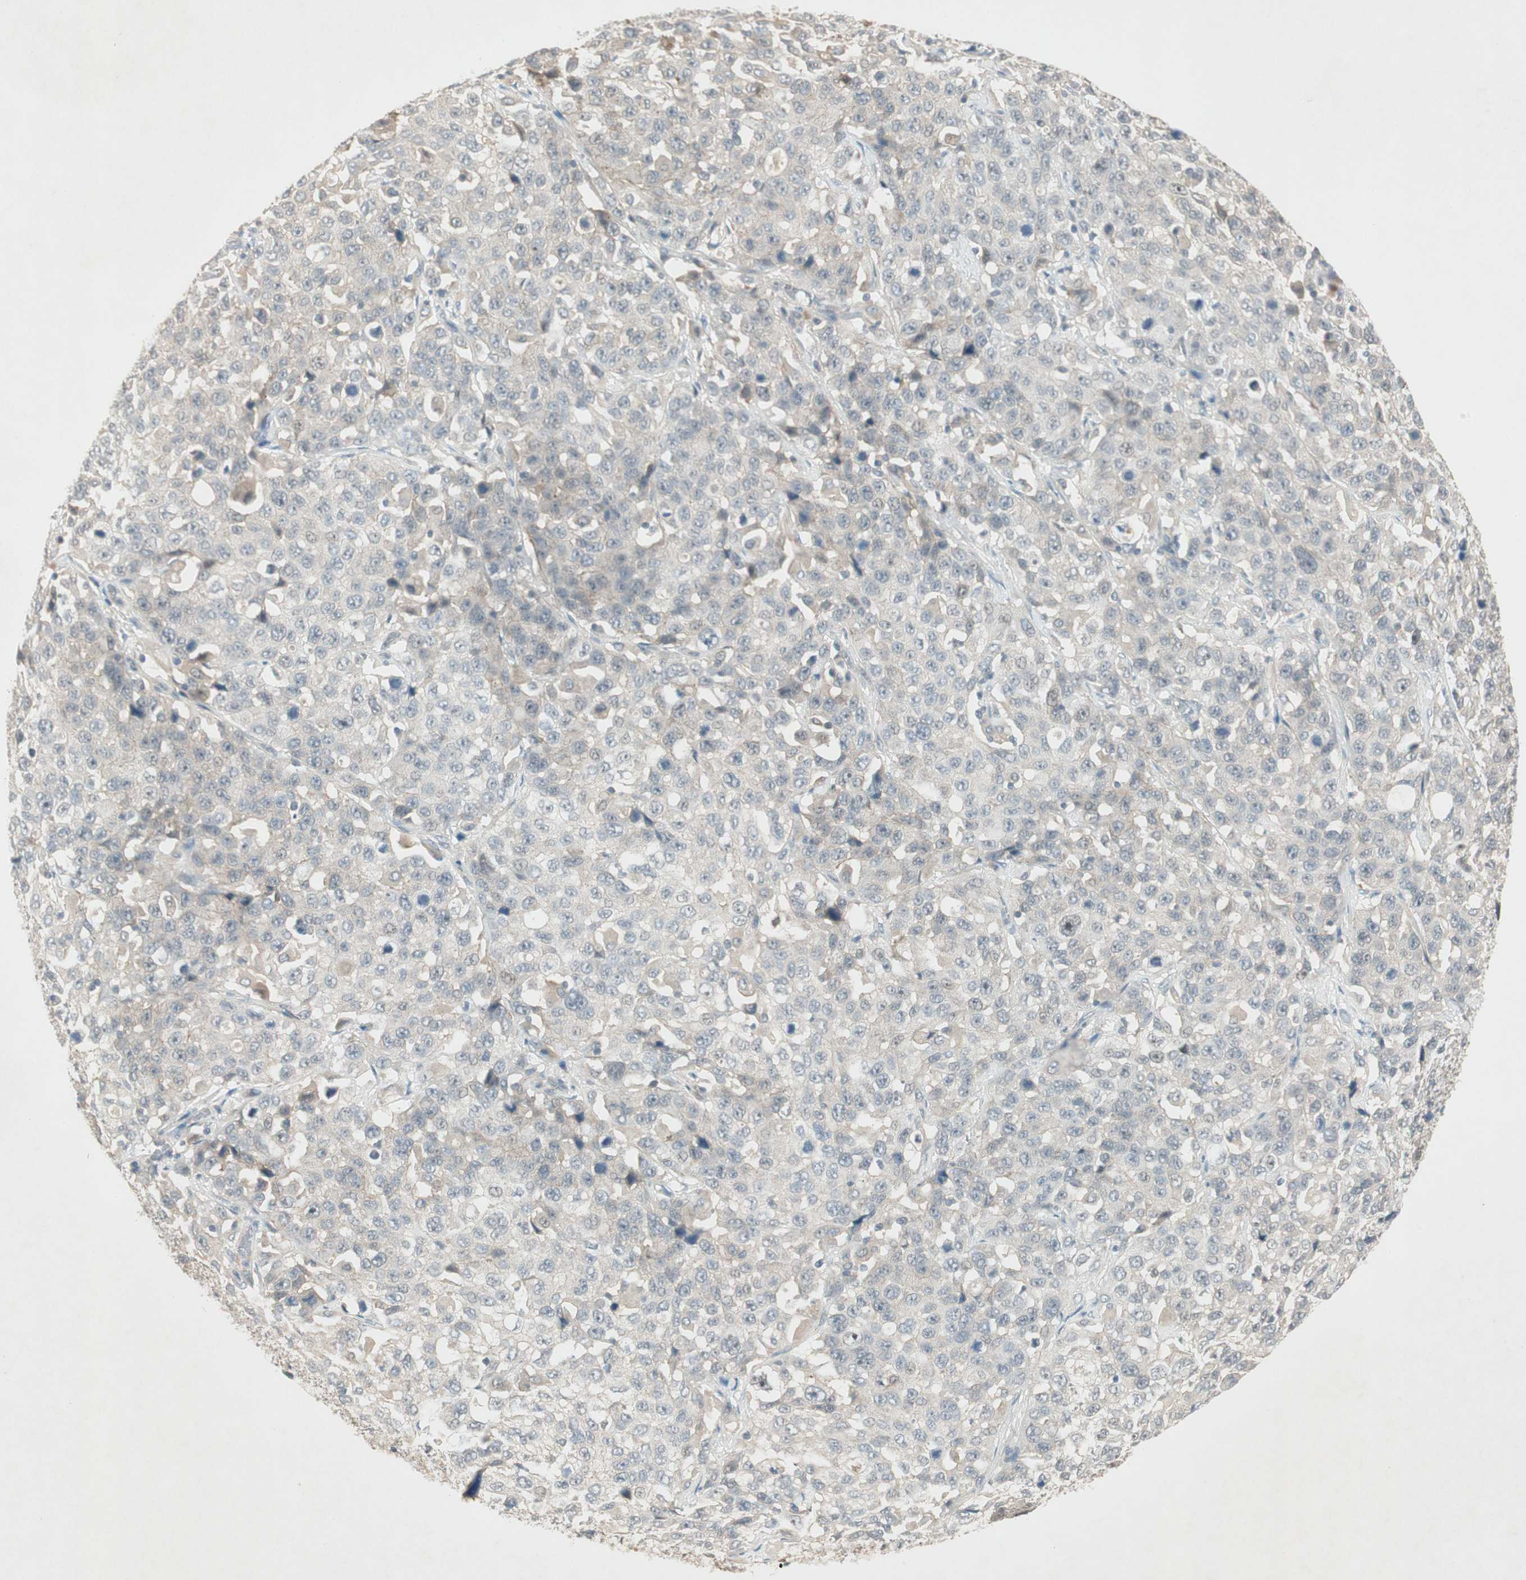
{"staining": {"intensity": "negative", "quantity": "none", "location": "none"}, "tissue": "stomach cancer", "cell_type": "Tumor cells", "image_type": "cancer", "snomed": [{"axis": "morphology", "description": "Normal tissue, NOS"}, {"axis": "morphology", "description": "Adenocarcinoma, NOS"}, {"axis": "topography", "description": "Stomach"}], "caption": "An IHC image of stomach cancer is shown. There is no staining in tumor cells of stomach cancer.", "gene": "RNGTT", "patient": {"sex": "male", "age": 48}}